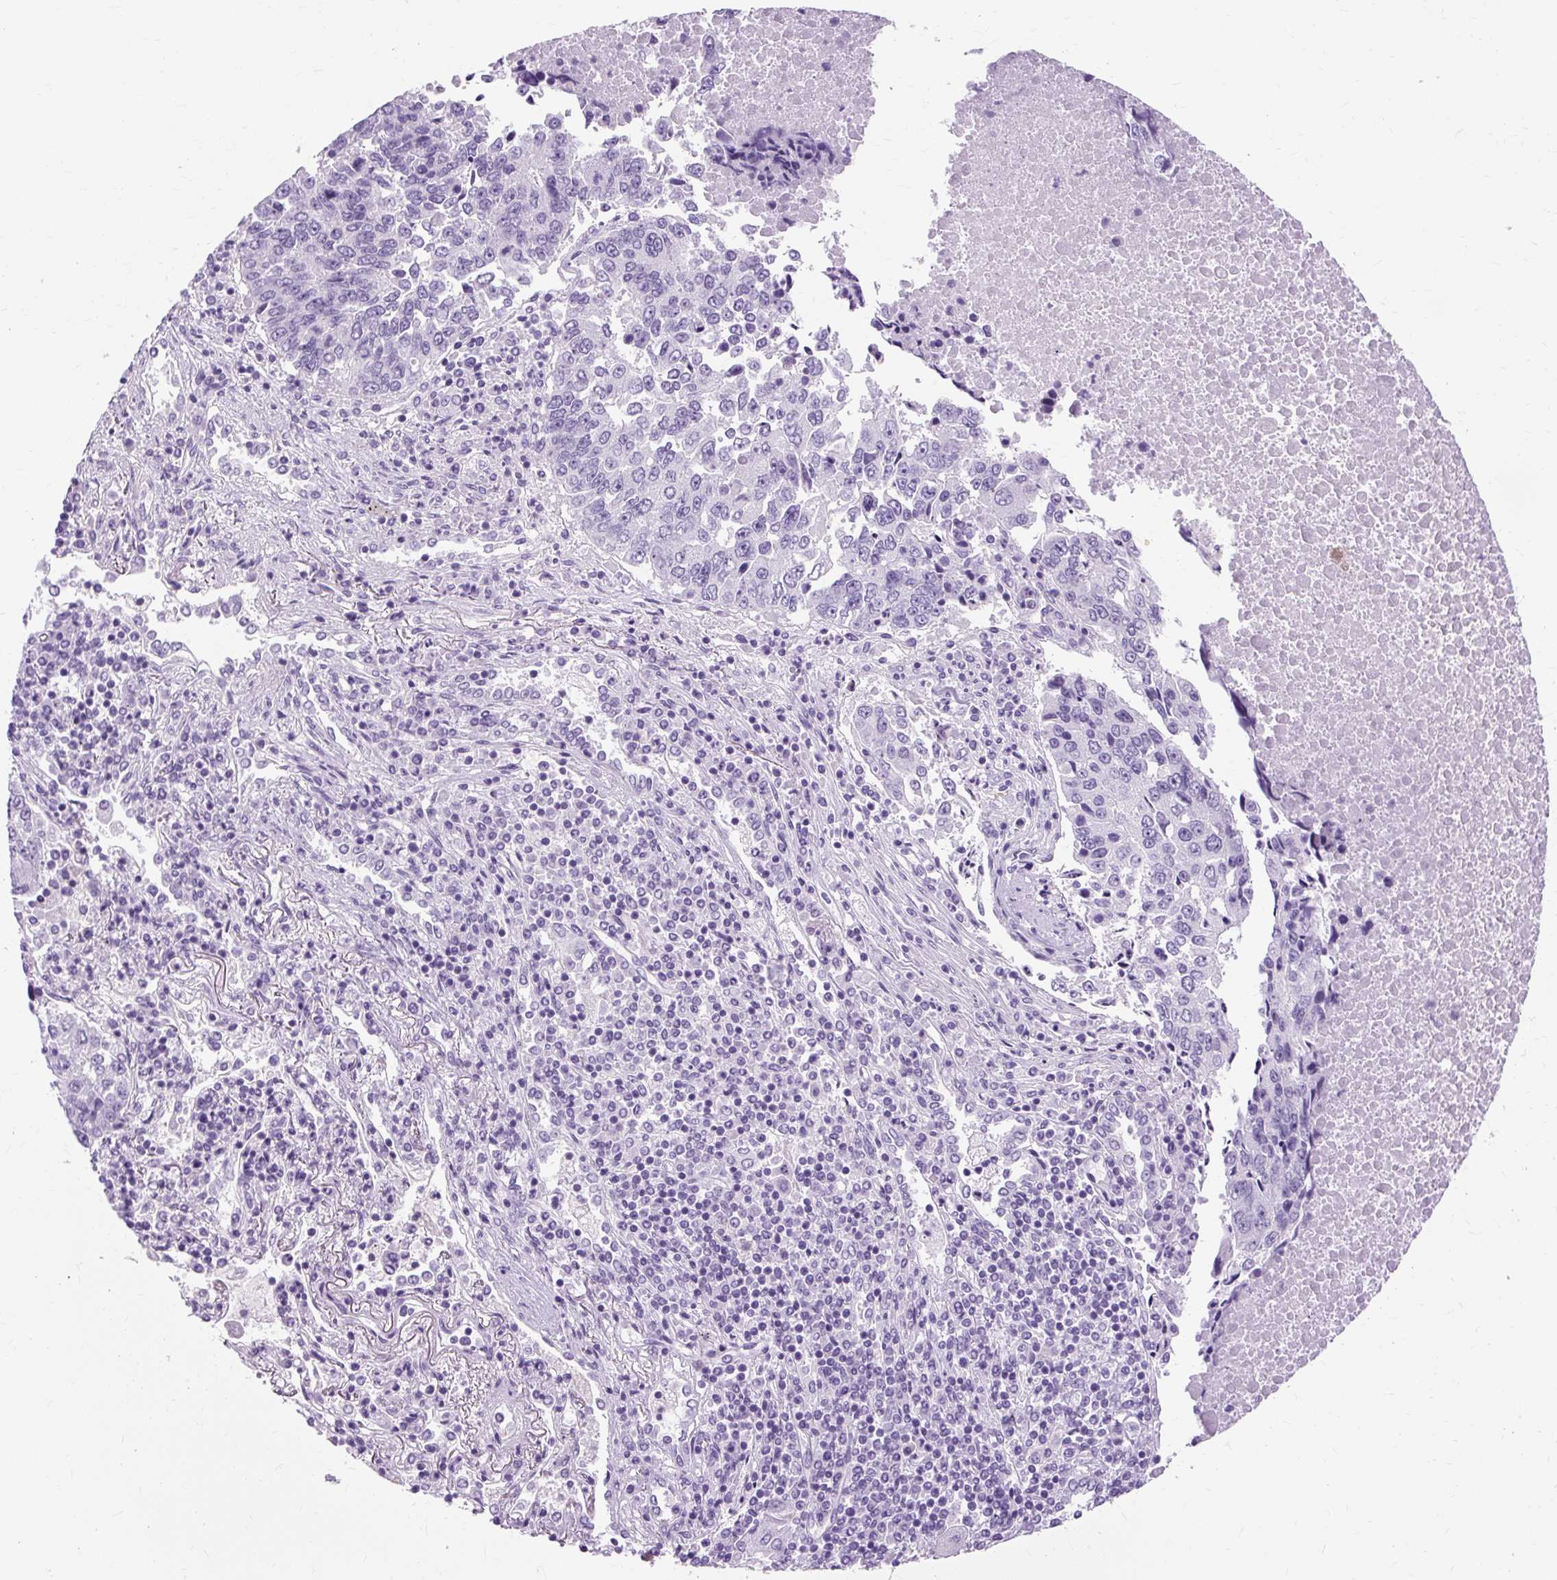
{"staining": {"intensity": "negative", "quantity": "none", "location": "none"}, "tissue": "lung cancer", "cell_type": "Tumor cells", "image_type": "cancer", "snomed": [{"axis": "morphology", "description": "Squamous cell carcinoma, NOS"}, {"axis": "topography", "description": "Lung"}], "caption": "A high-resolution photomicrograph shows immunohistochemistry (IHC) staining of lung squamous cell carcinoma, which demonstrates no significant expression in tumor cells. The staining was performed using DAB (3,3'-diaminobenzidine) to visualize the protein expression in brown, while the nuclei were stained in blue with hematoxylin (Magnification: 20x).", "gene": "TMEM89", "patient": {"sex": "female", "age": 66}}